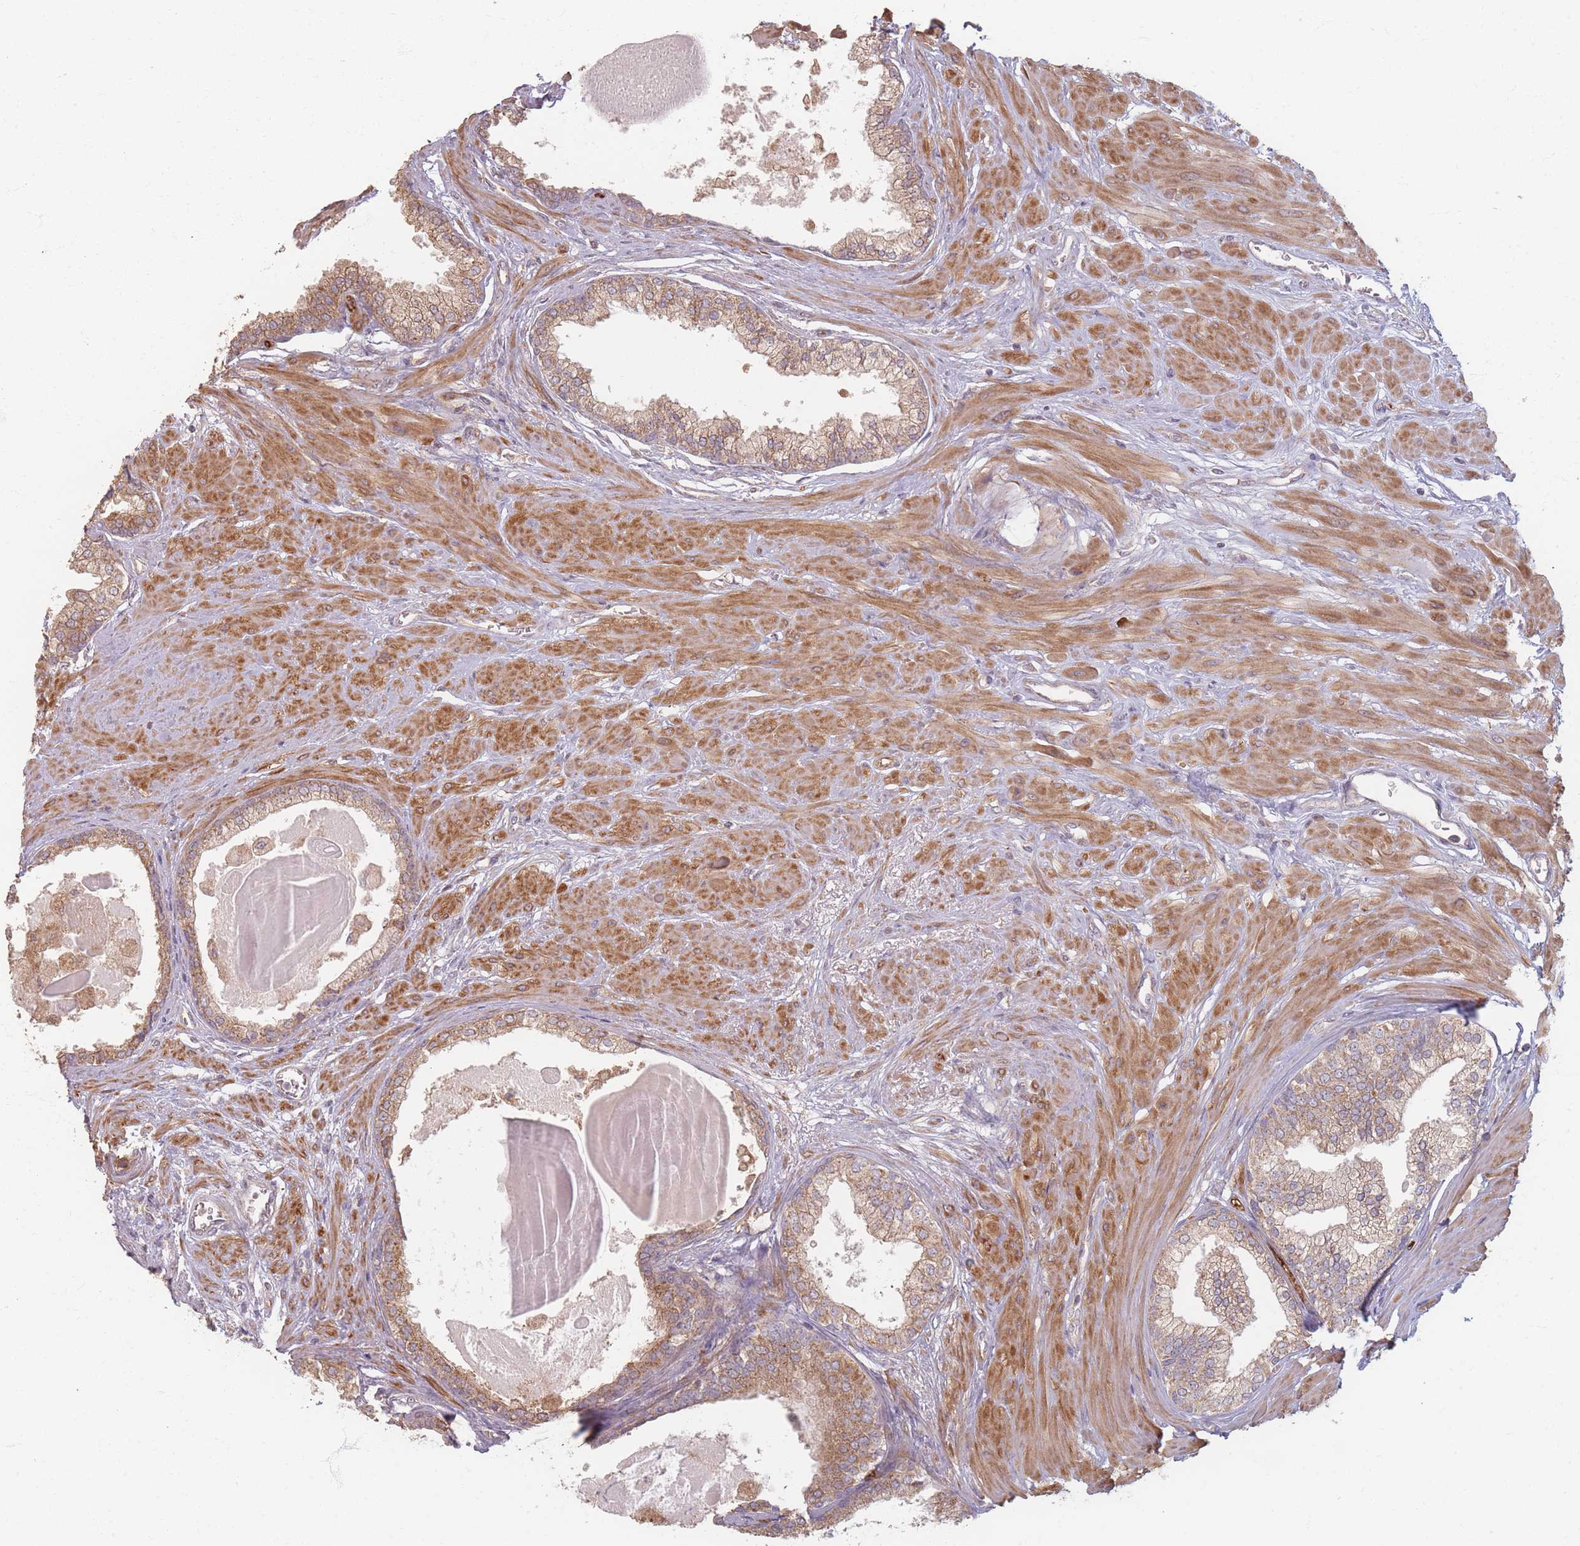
{"staining": {"intensity": "moderate", "quantity": ">75%", "location": "cytoplasmic/membranous"}, "tissue": "prostate", "cell_type": "Glandular cells", "image_type": "normal", "snomed": [{"axis": "morphology", "description": "Normal tissue, NOS"}, {"axis": "topography", "description": "Prostate"}], "caption": "Protein expression by immunohistochemistry (IHC) exhibits moderate cytoplasmic/membranous staining in about >75% of glandular cells in benign prostate.", "gene": "MRPS6", "patient": {"sex": "male", "age": 57}}